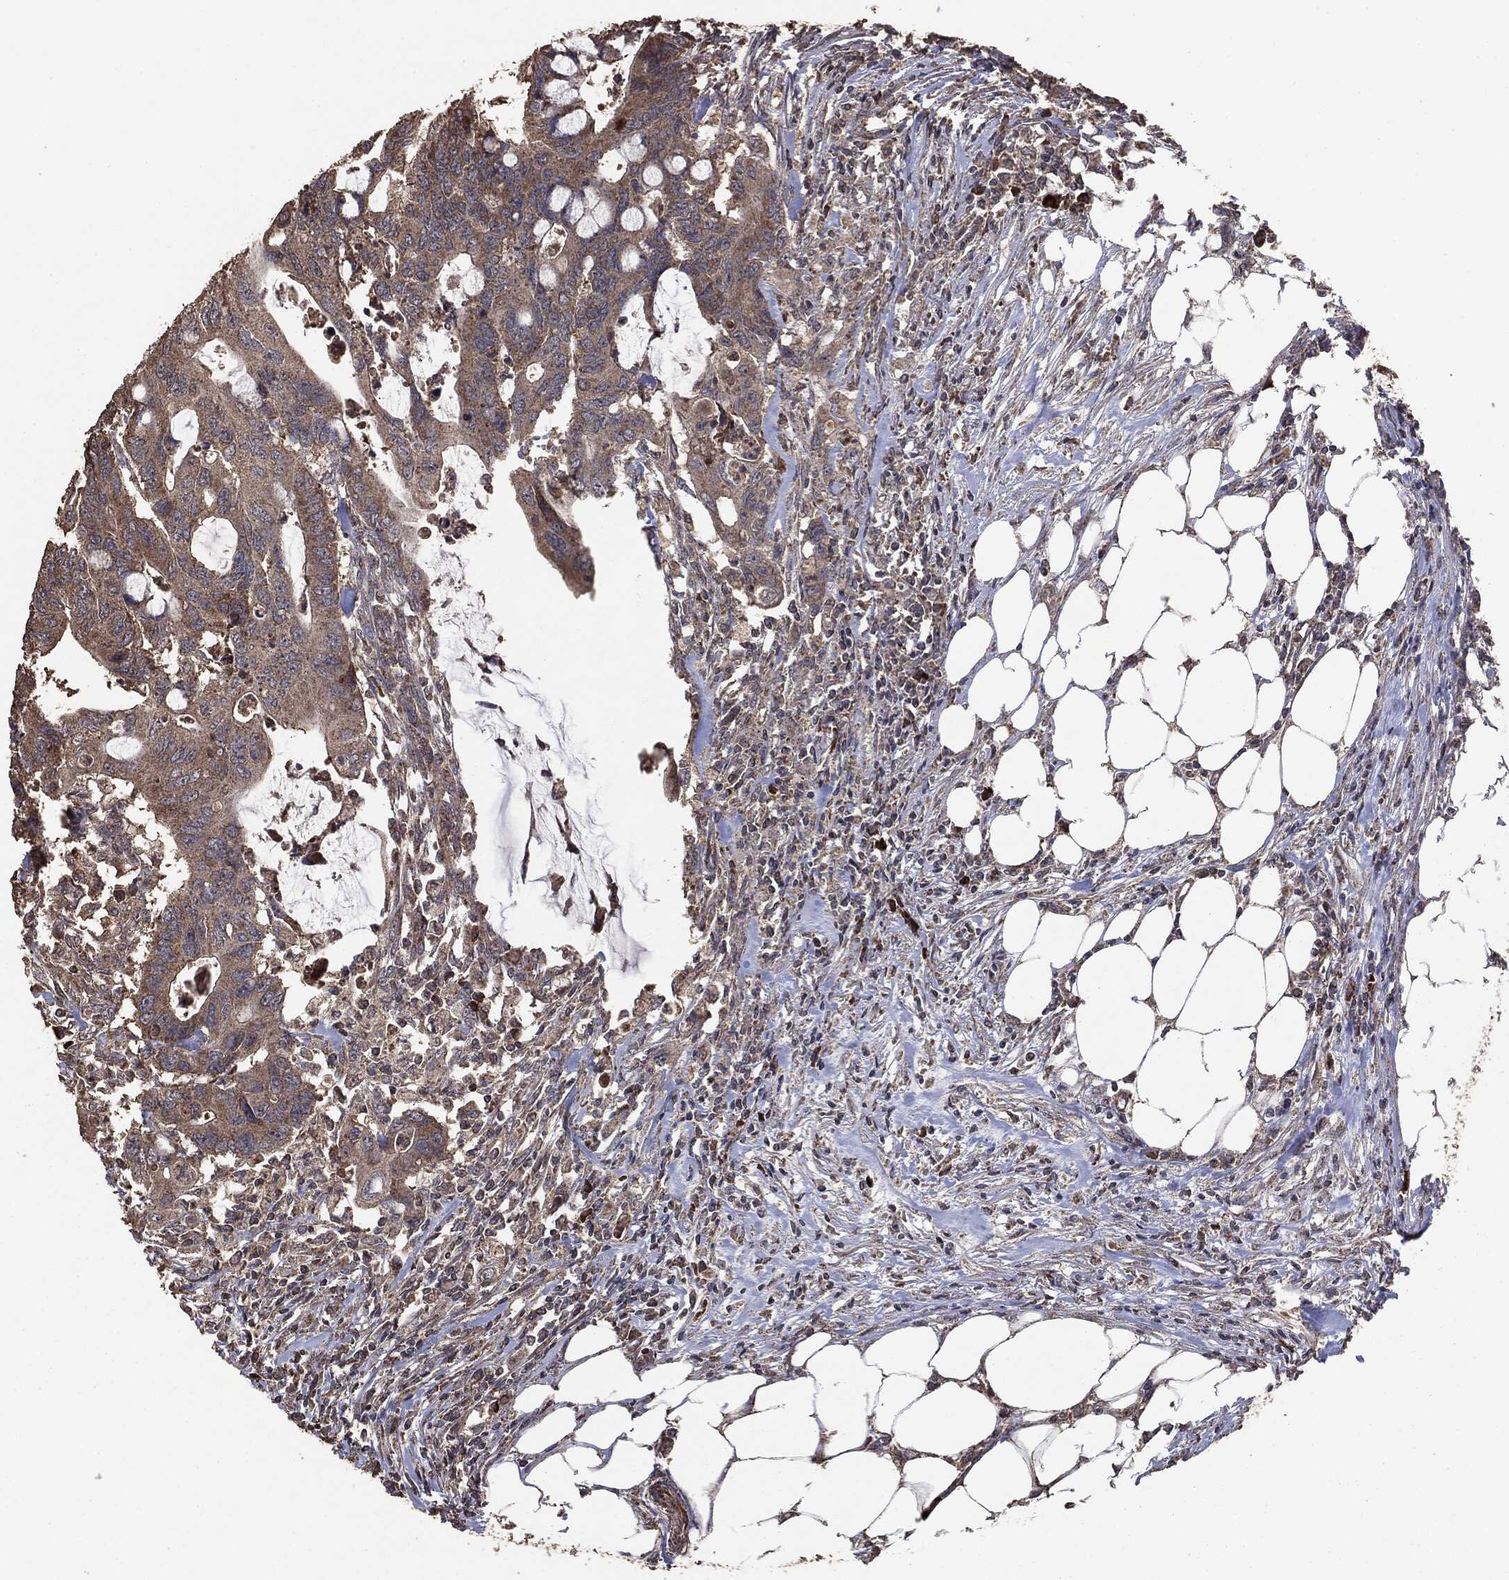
{"staining": {"intensity": "moderate", "quantity": ">75%", "location": "cytoplasmic/membranous"}, "tissue": "colorectal cancer", "cell_type": "Tumor cells", "image_type": "cancer", "snomed": [{"axis": "morphology", "description": "Adenocarcinoma, NOS"}, {"axis": "topography", "description": "Colon"}], "caption": "Immunohistochemical staining of human colorectal cancer displays medium levels of moderate cytoplasmic/membranous protein positivity in approximately >75% of tumor cells.", "gene": "MTOR", "patient": {"sex": "male", "age": 71}}